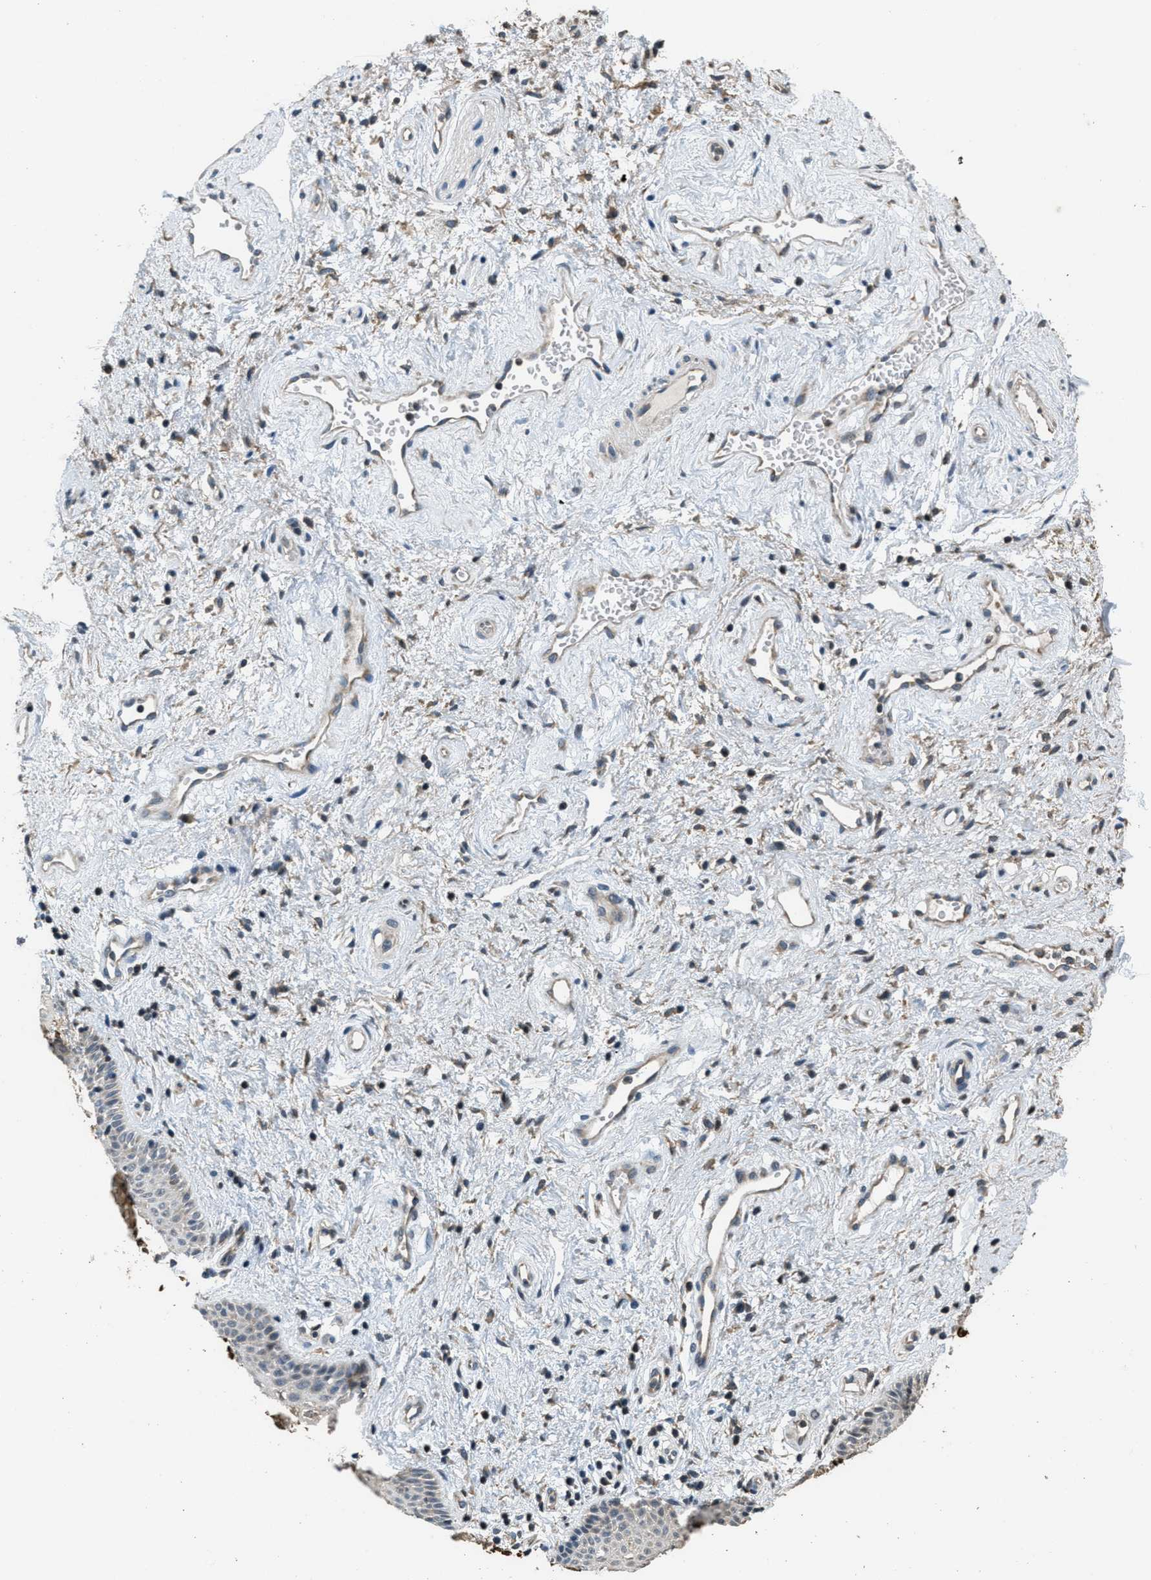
{"staining": {"intensity": "moderate", "quantity": "<25%", "location": "cytoplasmic/membranous,nuclear"}, "tissue": "vagina", "cell_type": "Squamous epithelial cells", "image_type": "normal", "snomed": [{"axis": "morphology", "description": "Normal tissue, NOS"}, {"axis": "topography", "description": "Vagina"}], "caption": "Squamous epithelial cells display low levels of moderate cytoplasmic/membranous,nuclear expression in about <25% of cells in normal vagina. (Stains: DAB in brown, nuclei in blue, Microscopy: brightfield microscopy at high magnification).", "gene": "NAT1", "patient": {"sex": "female", "age": 34}}